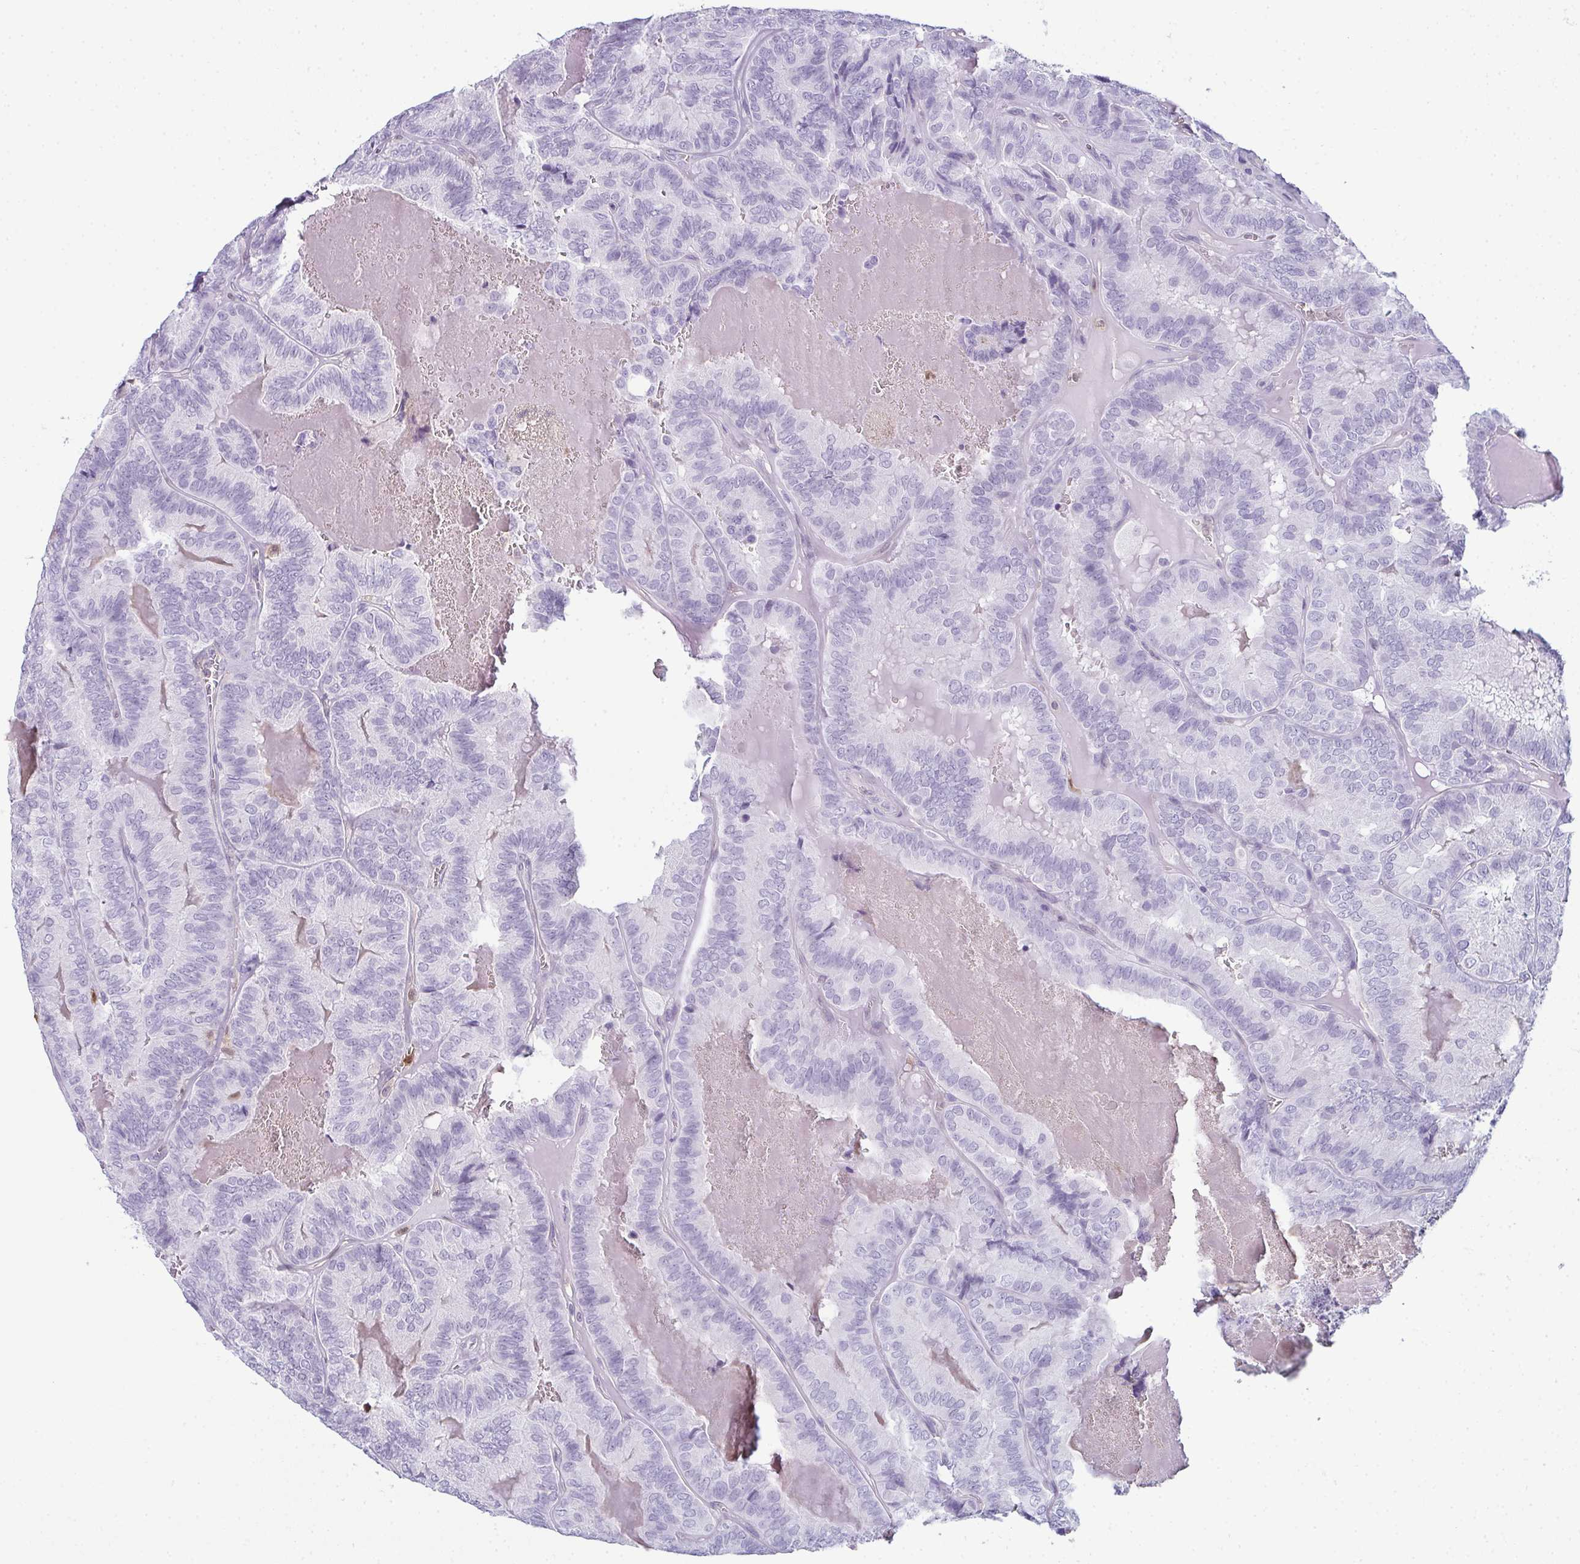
{"staining": {"intensity": "negative", "quantity": "none", "location": "none"}, "tissue": "thyroid cancer", "cell_type": "Tumor cells", "image_type": "cancer", "snomed": [{"axis": "morphology", "description": "Papillary adenocarcinoma, NOS"}, {"axis": "topography", "description": "Thyroid gland"}], "caption": "DAB immunohistochemical staining of human papillary adenocarcinoma (thyroid) displays no significant positivity in tumor cells.", "gene": "CDA", "patient": {"sex": "female", "age": 75}}